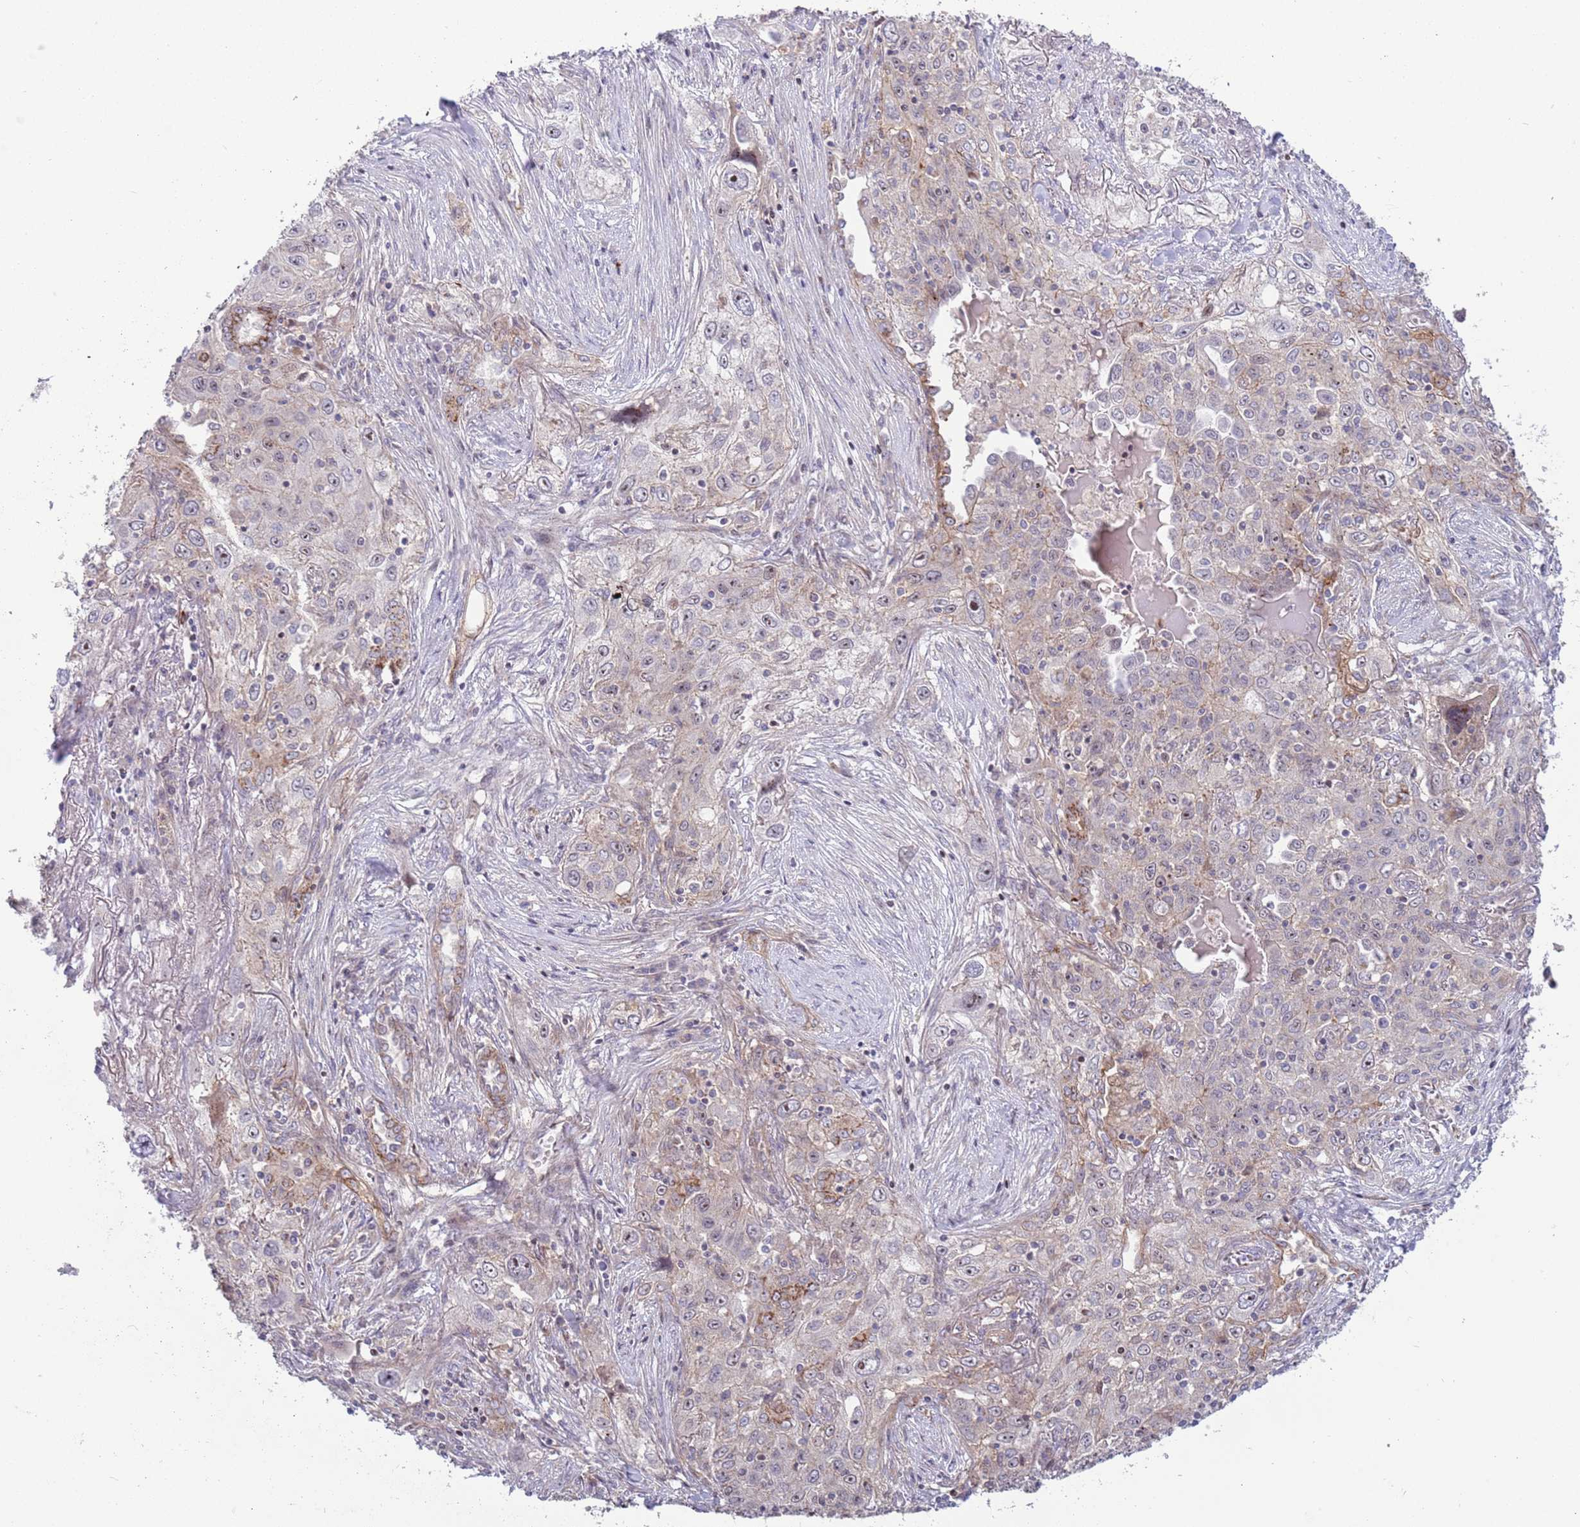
{"staining": {"intensity": "negative", "quantity": "none", "location": "none"}, "tissue": "lung cancer", "cell_type": "Tumor cells", "image_type": "cancer", "snomed": [{"axis": "morphology", "description": "Squamous cell carcinoma, NOS"}, {"axis": "topography", "description": "Lung"}], "caption": "Tumor cells are negative for brown protein staining in lung cancer.", "gene": "ITGB6", "patient": {"sex": "female", "age": 69}}